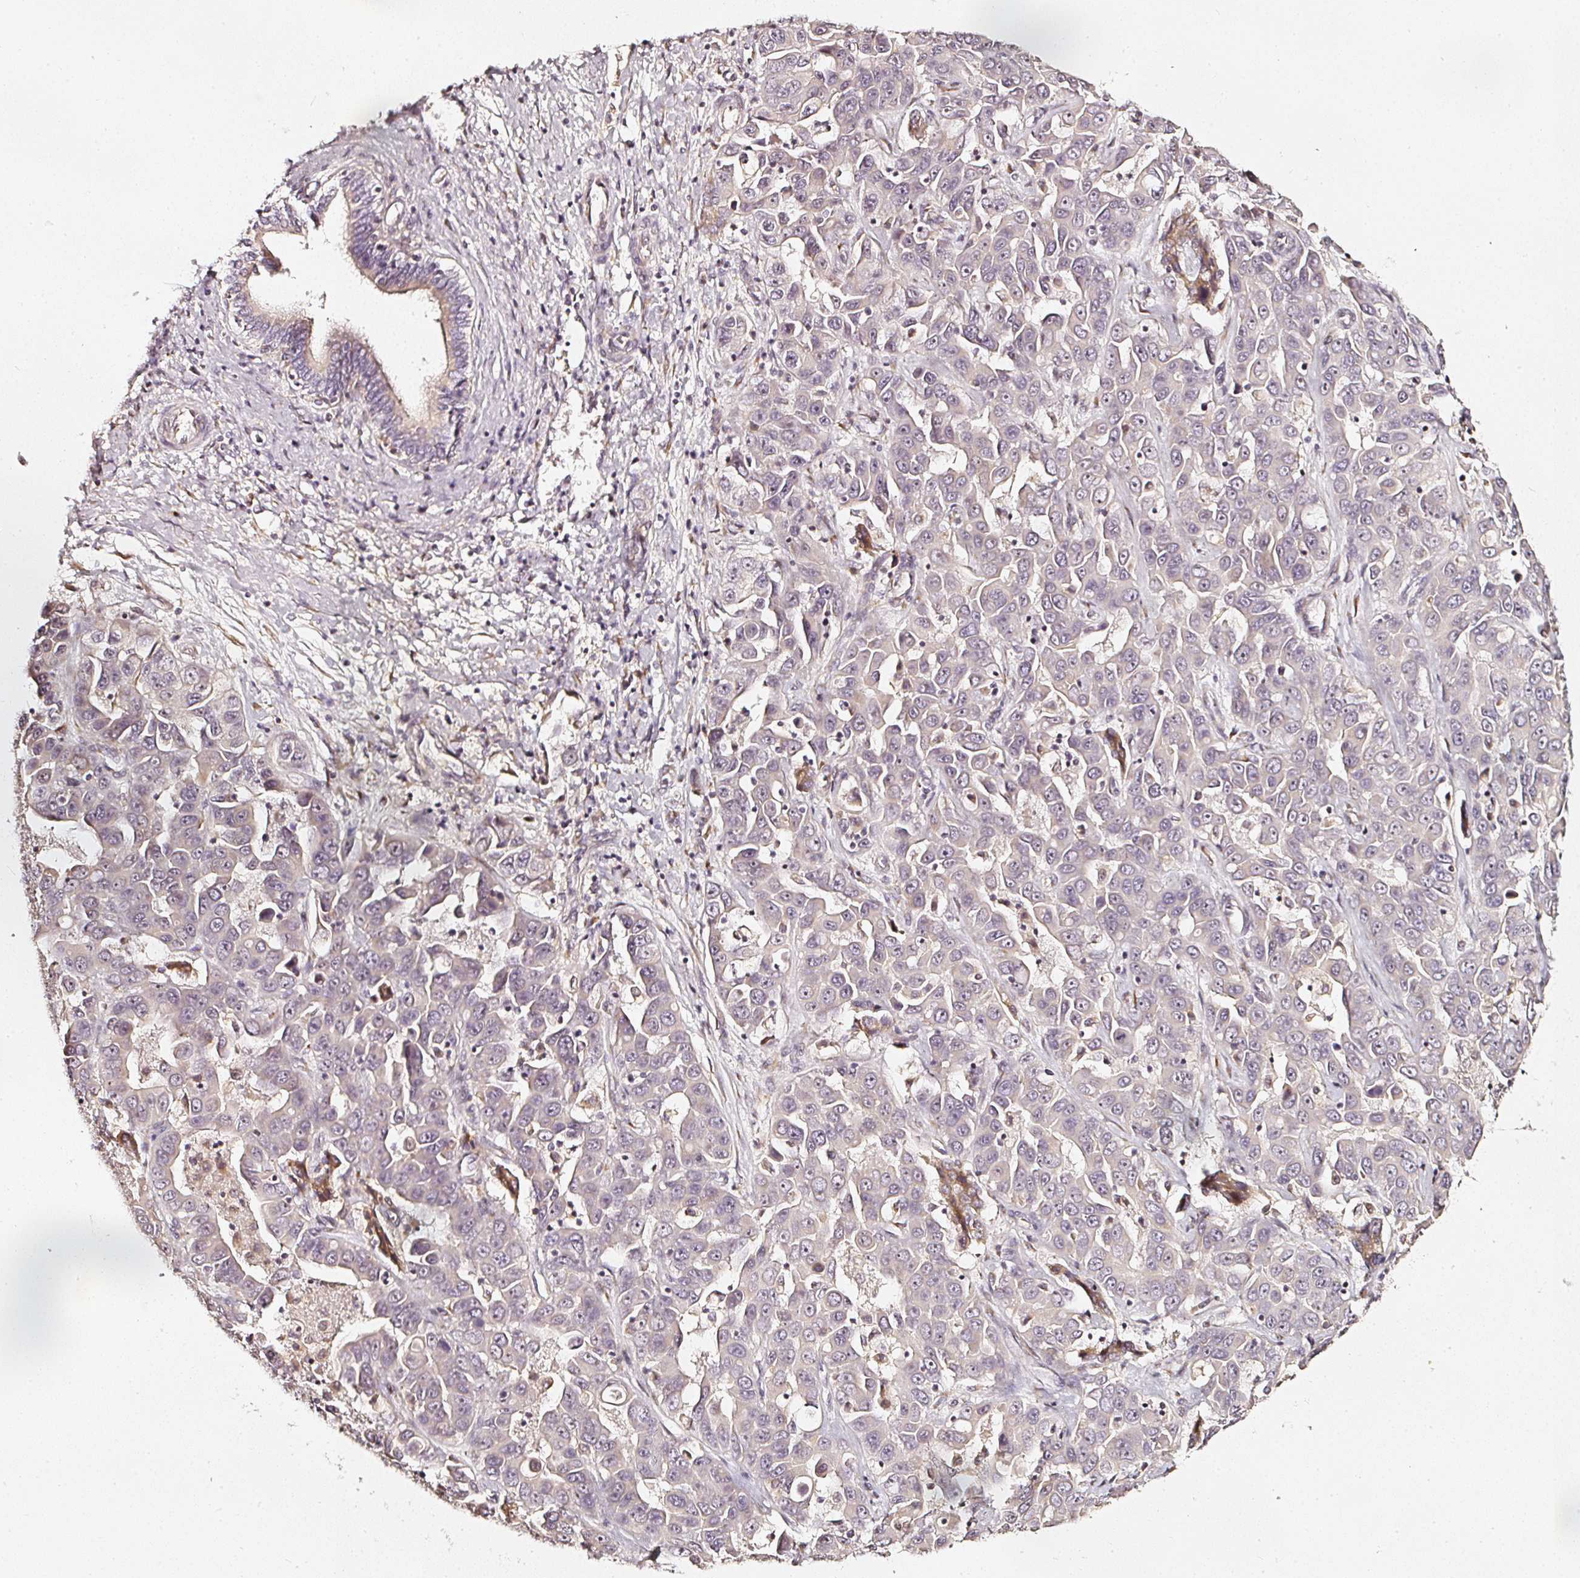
{"staining": {"intensity": "negative", "quantity": "none", "location": "none"}, "tissue": "liver cancer", "cell_type": "Tumor cells", "image_type": "cancer", "snomed": [{"axis": "morphology", "description": "Cholangiocarcinoma"}, {"axis": "topography", "description": "Liver"}], "caption": "Immunohistochemical staining of cholangiocarcinoma (liver) demonstrates no significant expression in tumor cells. The staining is performed using DAB (3,3'-diaminobenzidine) brown chromogen with nuclei counter-stained in using hematoxylin.", "gene": "NTRK1", "patient": {"sex": "female", "age": 52}}